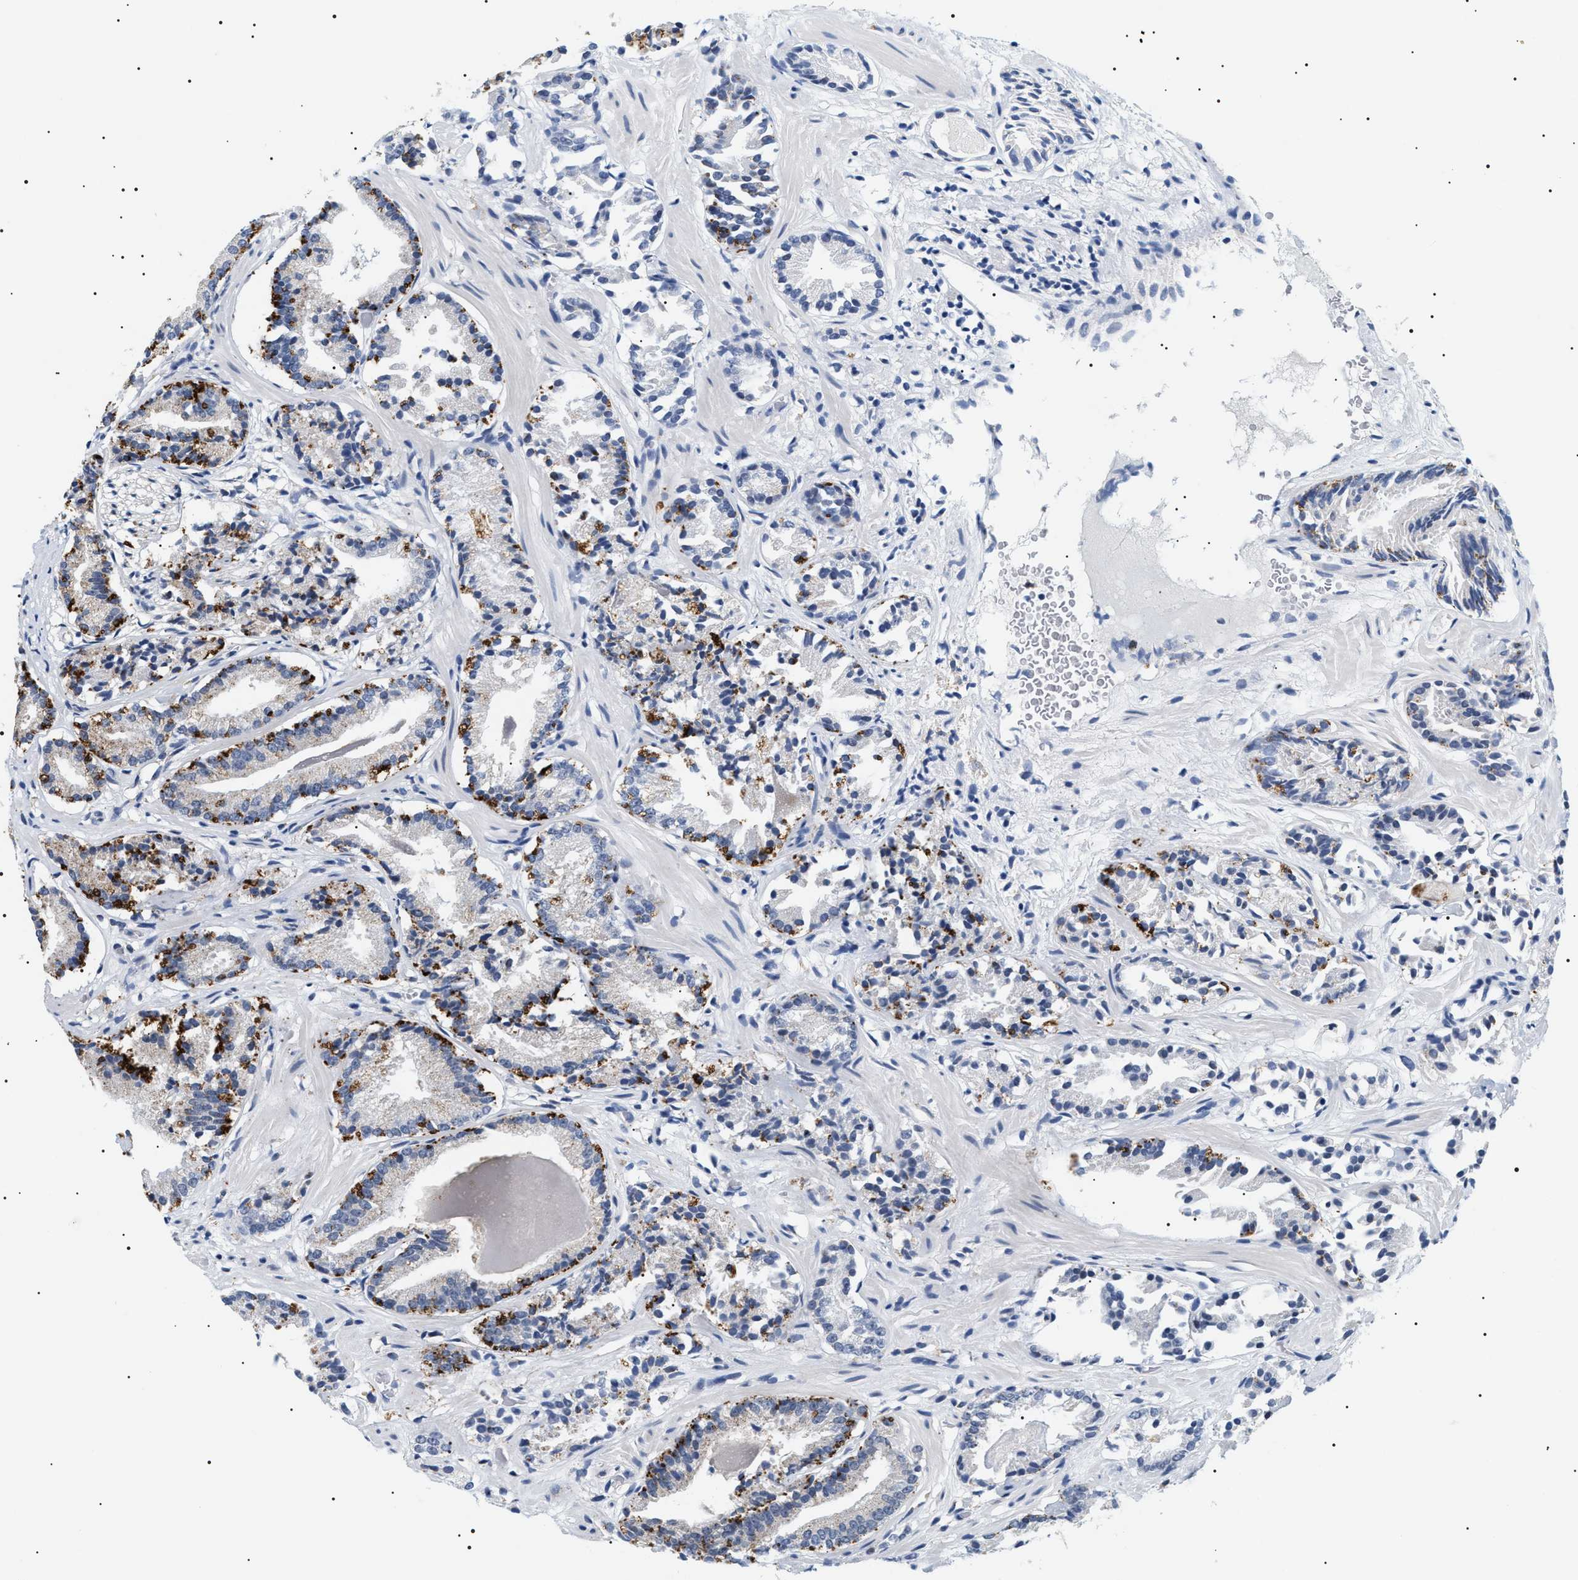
{"staining": {"intensity": "moderate", "quantity": "<25%", "location": "cytoplasmic/membranous"}, "tissue": "prostate cancer", "cell_type": "Tumor cells", "image_type": "cancer", "snomed": [{"axis": "morphology", "description": "Adenocarcinoma, Low grade"}, {"axis": "topography", "description": "Prostate"}], "caption": "Immunohistochemical staining of human prostate cancer exhibits low levels of moderate cytoplasmic/membranous protein positivity in approximately <25% of tumor cells. (brown staining indicates protein expression, while blue staining denotes nuclei).", "gene": "HSD17B11", "patient": {"sex": "male", "age": 51}}